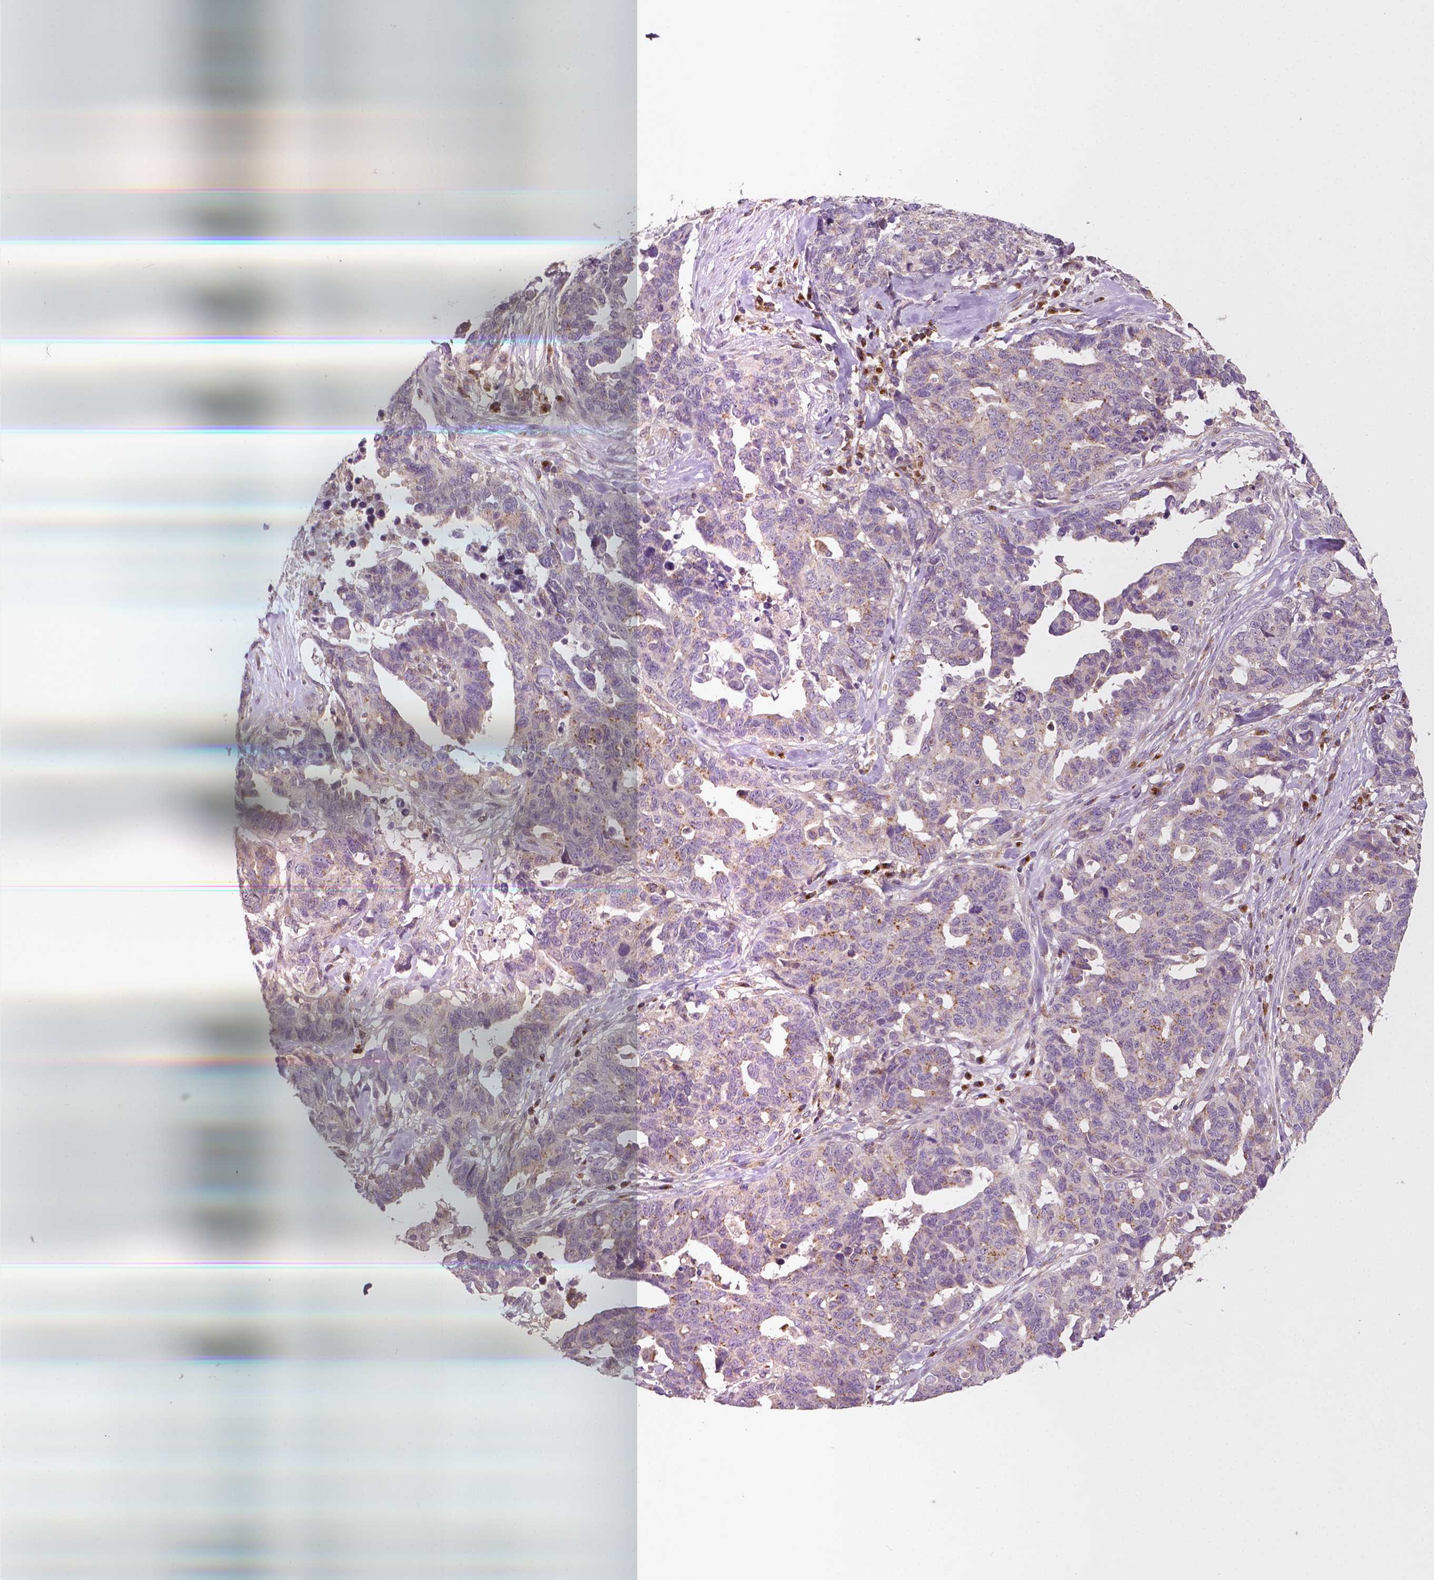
{"staining": {"intensity": "moderate", "quantity": "<25%", "location": "cytoplasmic/membranous"}, "tissue": "ovarian cancer", "cell_type": "Tumor cells", "image_type": "cancer", "snomed": [{"axis": "morphology", "description": "Cystadenocarcinoma, serous, NOS"}, {"axis": "topography", "description": "Ovary"}], "caption": "Serous cystadenocarcinoma (ovarian) tissue reveals moderate cytoplasmic/membranous positivity in approximately <25% of tumor cells, visualized by immunohistochemistry.", "gene": "EBAG9", "patient": {"sex": "female", "age": 69}}